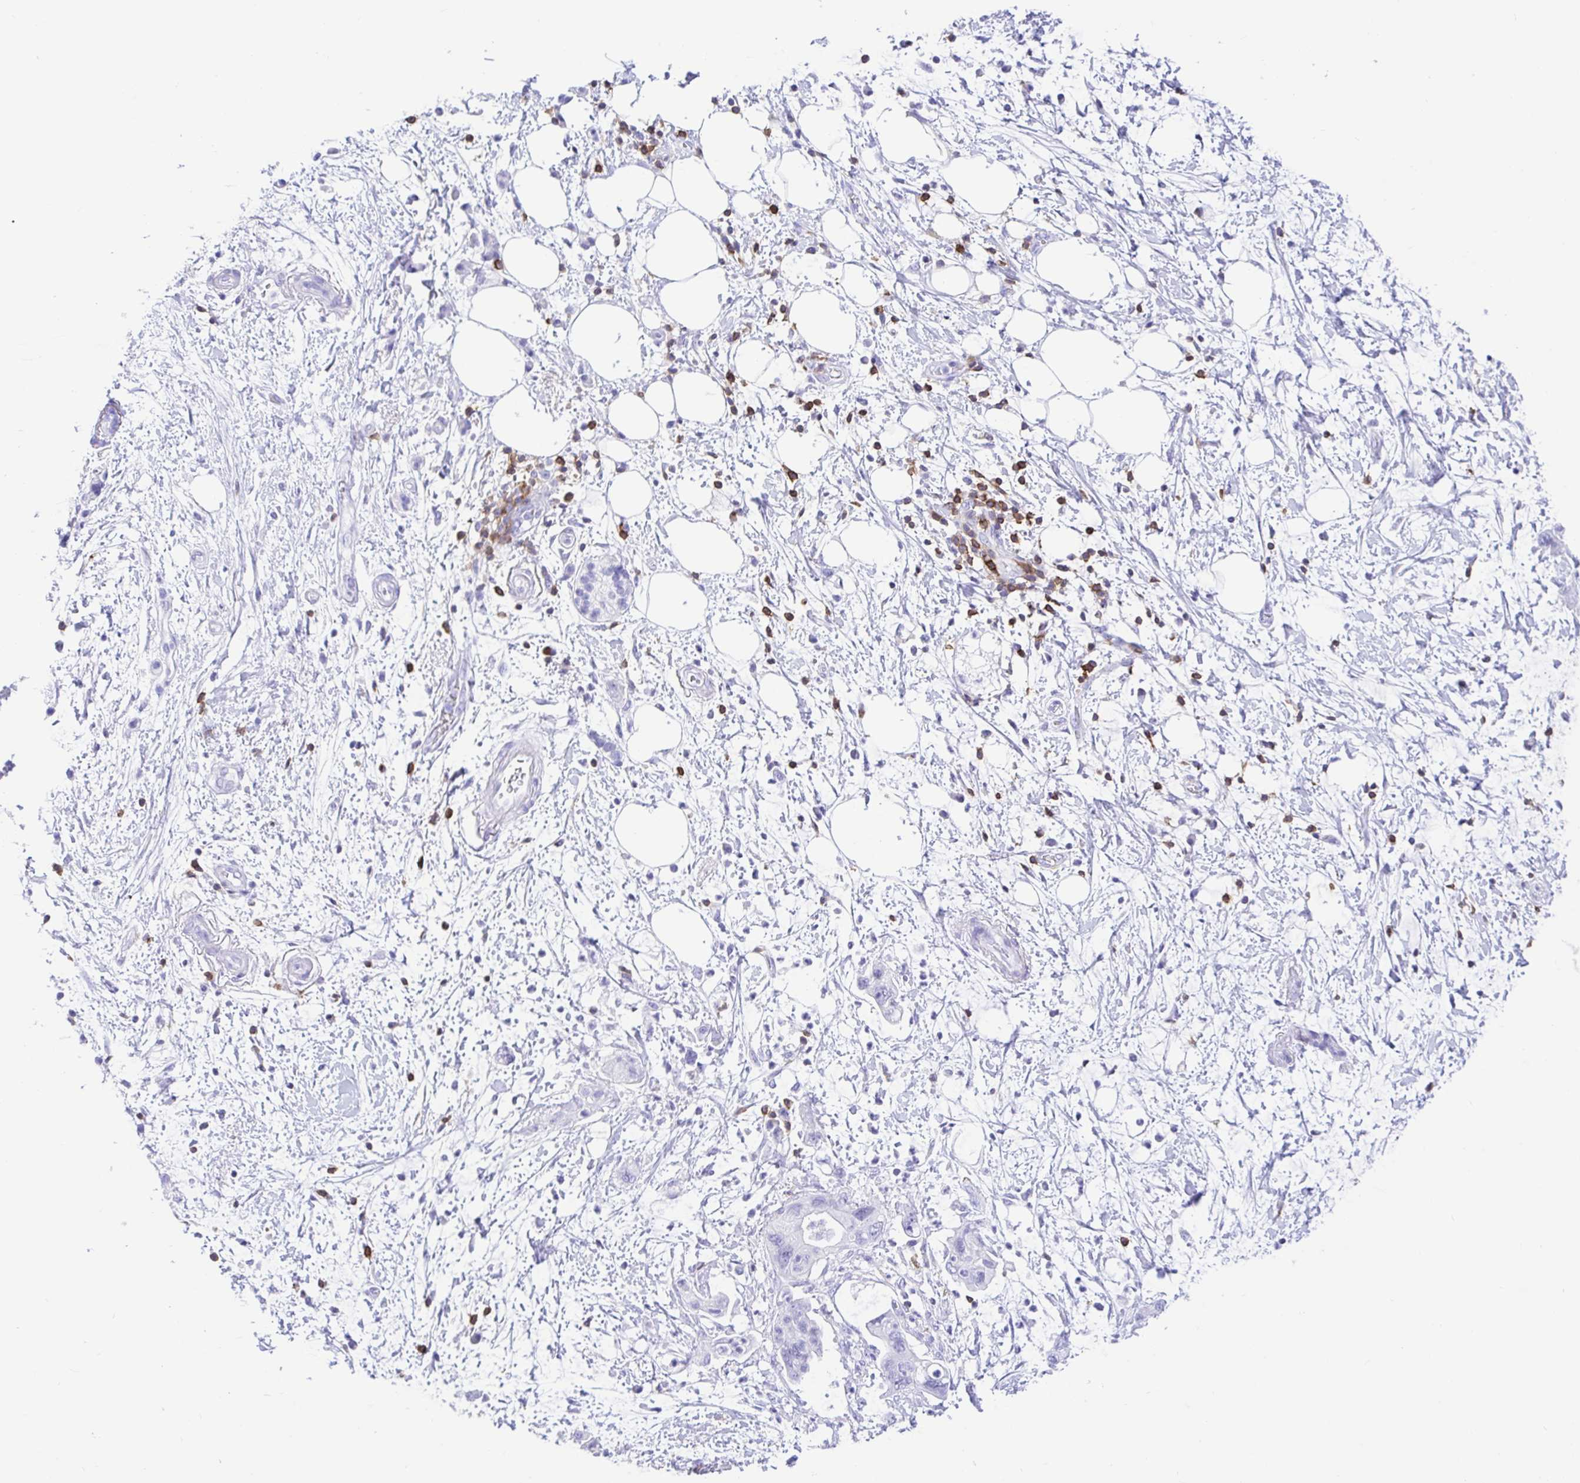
{"staining": {"intensity": "negative", "quantity": "none", "location": "none"}, "tissue": "pancreatic cancer", "cell_type": "Tumor cells", "image_type": "cancer", "snomed": [{"axis": "morphology", "description": "Adenocarcinoma, NOS"}, {"axis": "topography", "description": "Pancreas"}], "caption": "Micrograph shows no protein positivity in tumor cells of adenocarcinoma (pancreatic) tissue. (Brightfield microscopy of DAB (3,3'-diaminobenzidine) immunohistochemistry (IHC) at high magnification).", "gene": "CD5", "patient": {"sex": "female", "age": 73}}